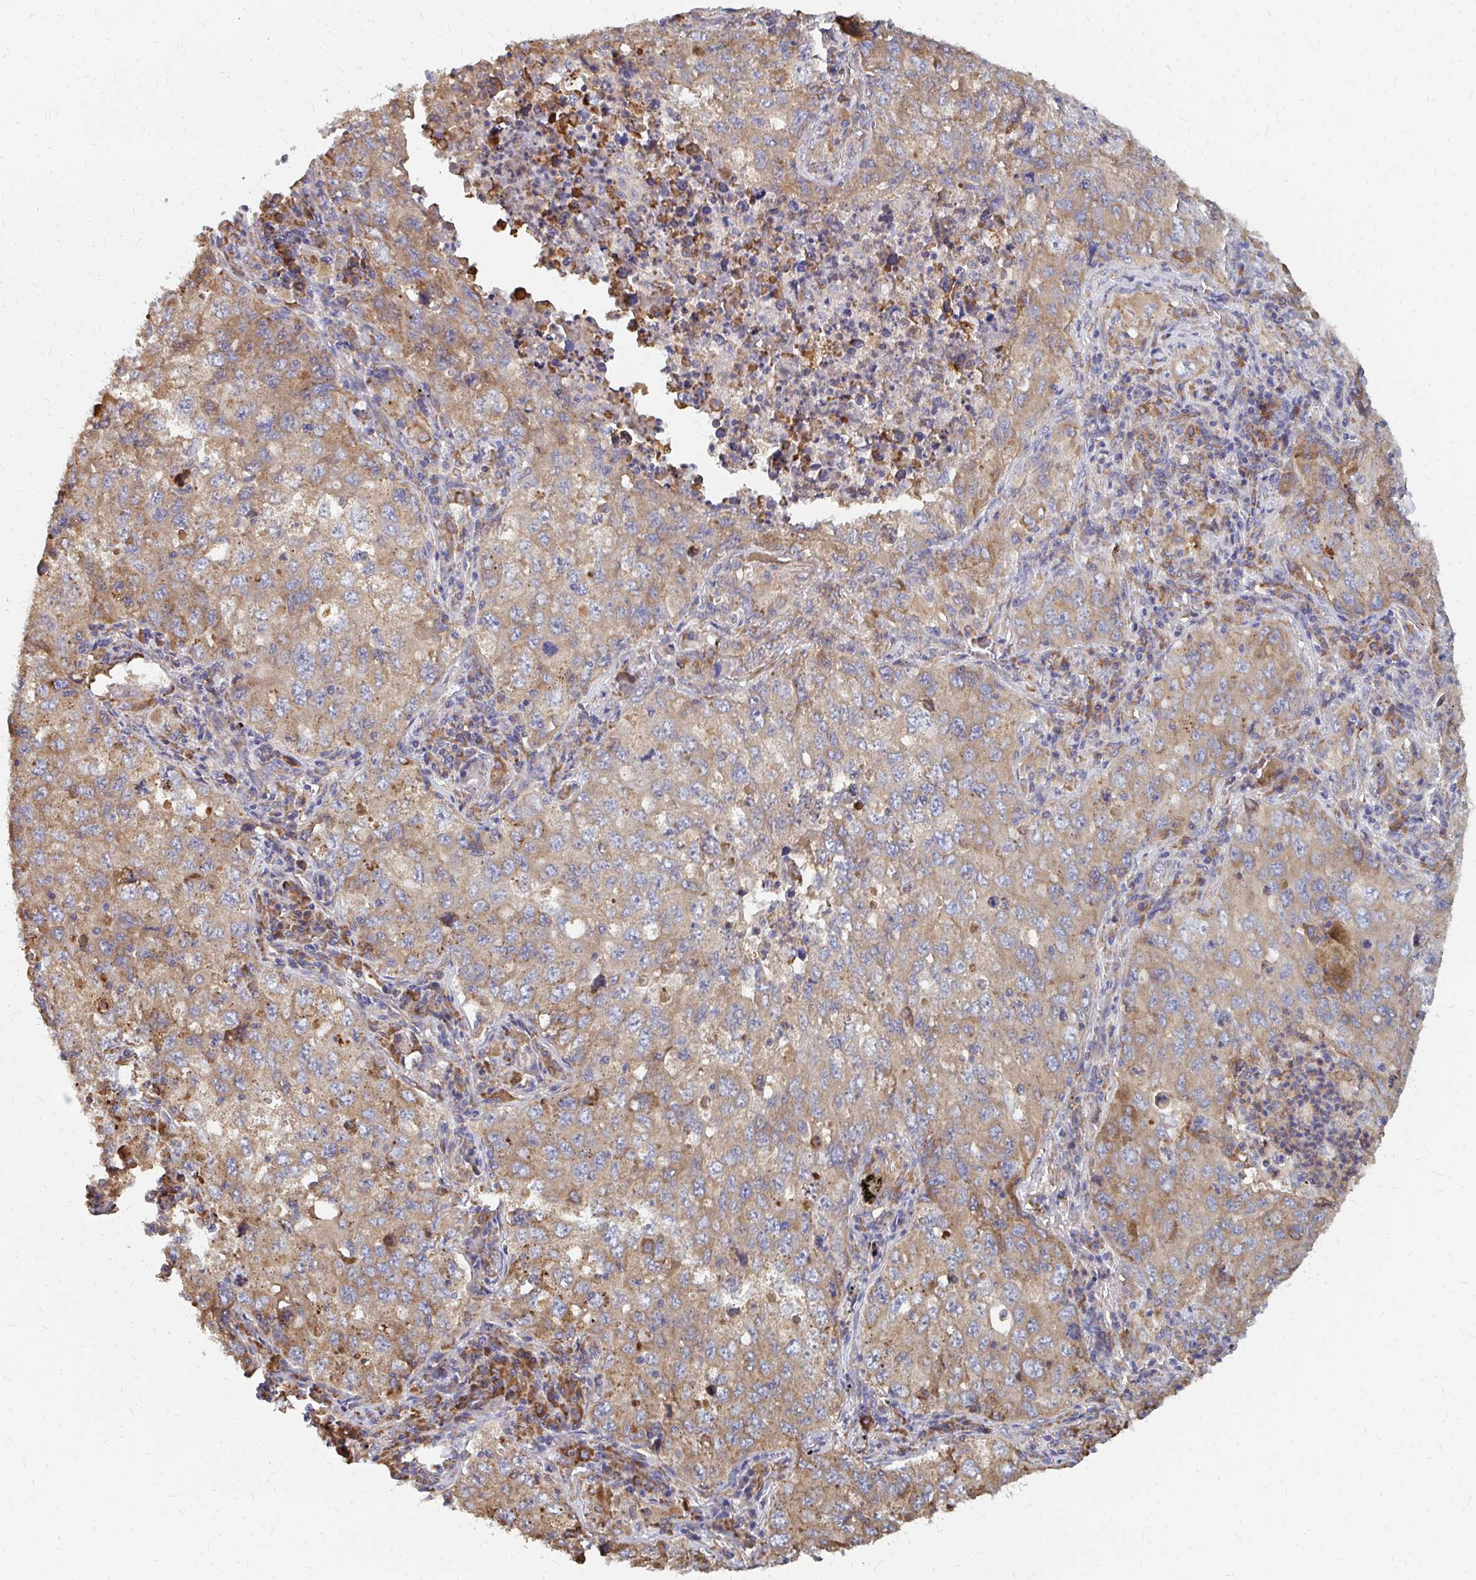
{"staining": {"intensity": "moderate", "quantity": ">75%", "location": "cytoplasmic/membranous"}, "tissue": "lung cancer", "cell_type": "Tumor cells", "image_type": "cancer", "snomed": [{"axis": "morphology", "description": "Adenocarcinoma, NOS"}, {"axis": "topography", "description": "Lung"}], "caption": "Human lung adenocarcinoma stained with a brown dye reveals moderate cytoplasmic/membranous positive expression in approximately >75% of tumor cells.", "gene": "PPP1R13L", "patient": {"sex": "female", "age": 57}}